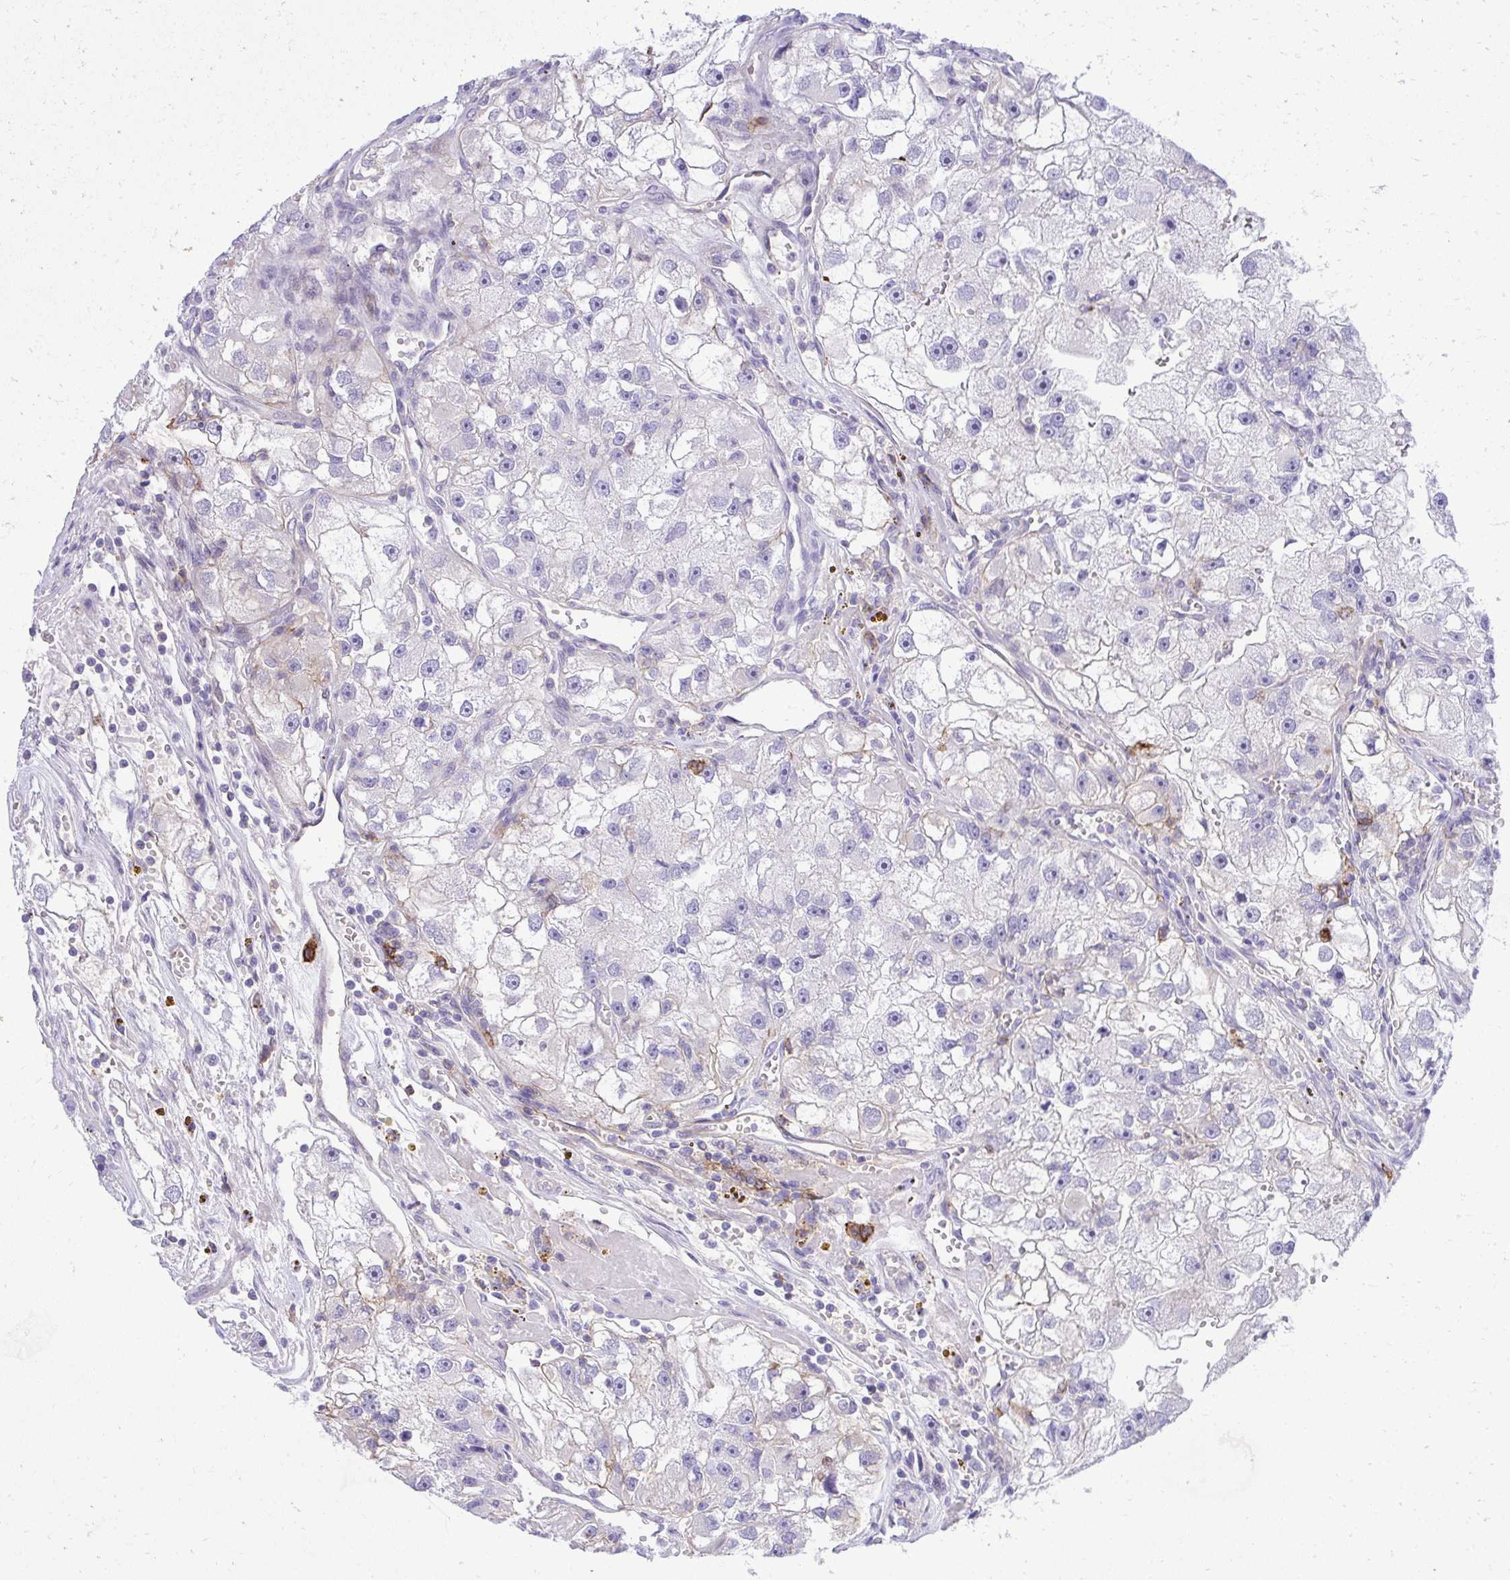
{"staining": {"intensity": "negative", "quantity": "none", "location": "none"}, "tissue": "renal cancer", "cell_type": "Tumor cells", "image_type": "cancer", "snomed": [{"axis": "morphology", "description": "Adenocarcinoma, NOS"}, {"axis": "topography", "description": "Kidney"}], "caption": "This histopathology image is of adenocarcinoma (renal) stained with IHC to label a protein in brown with the nuclei are counter-stained blue. There is no staining in tumor cells.", "gene": "PITPNM3", "patient": {"sex": "male", "age": 63}}